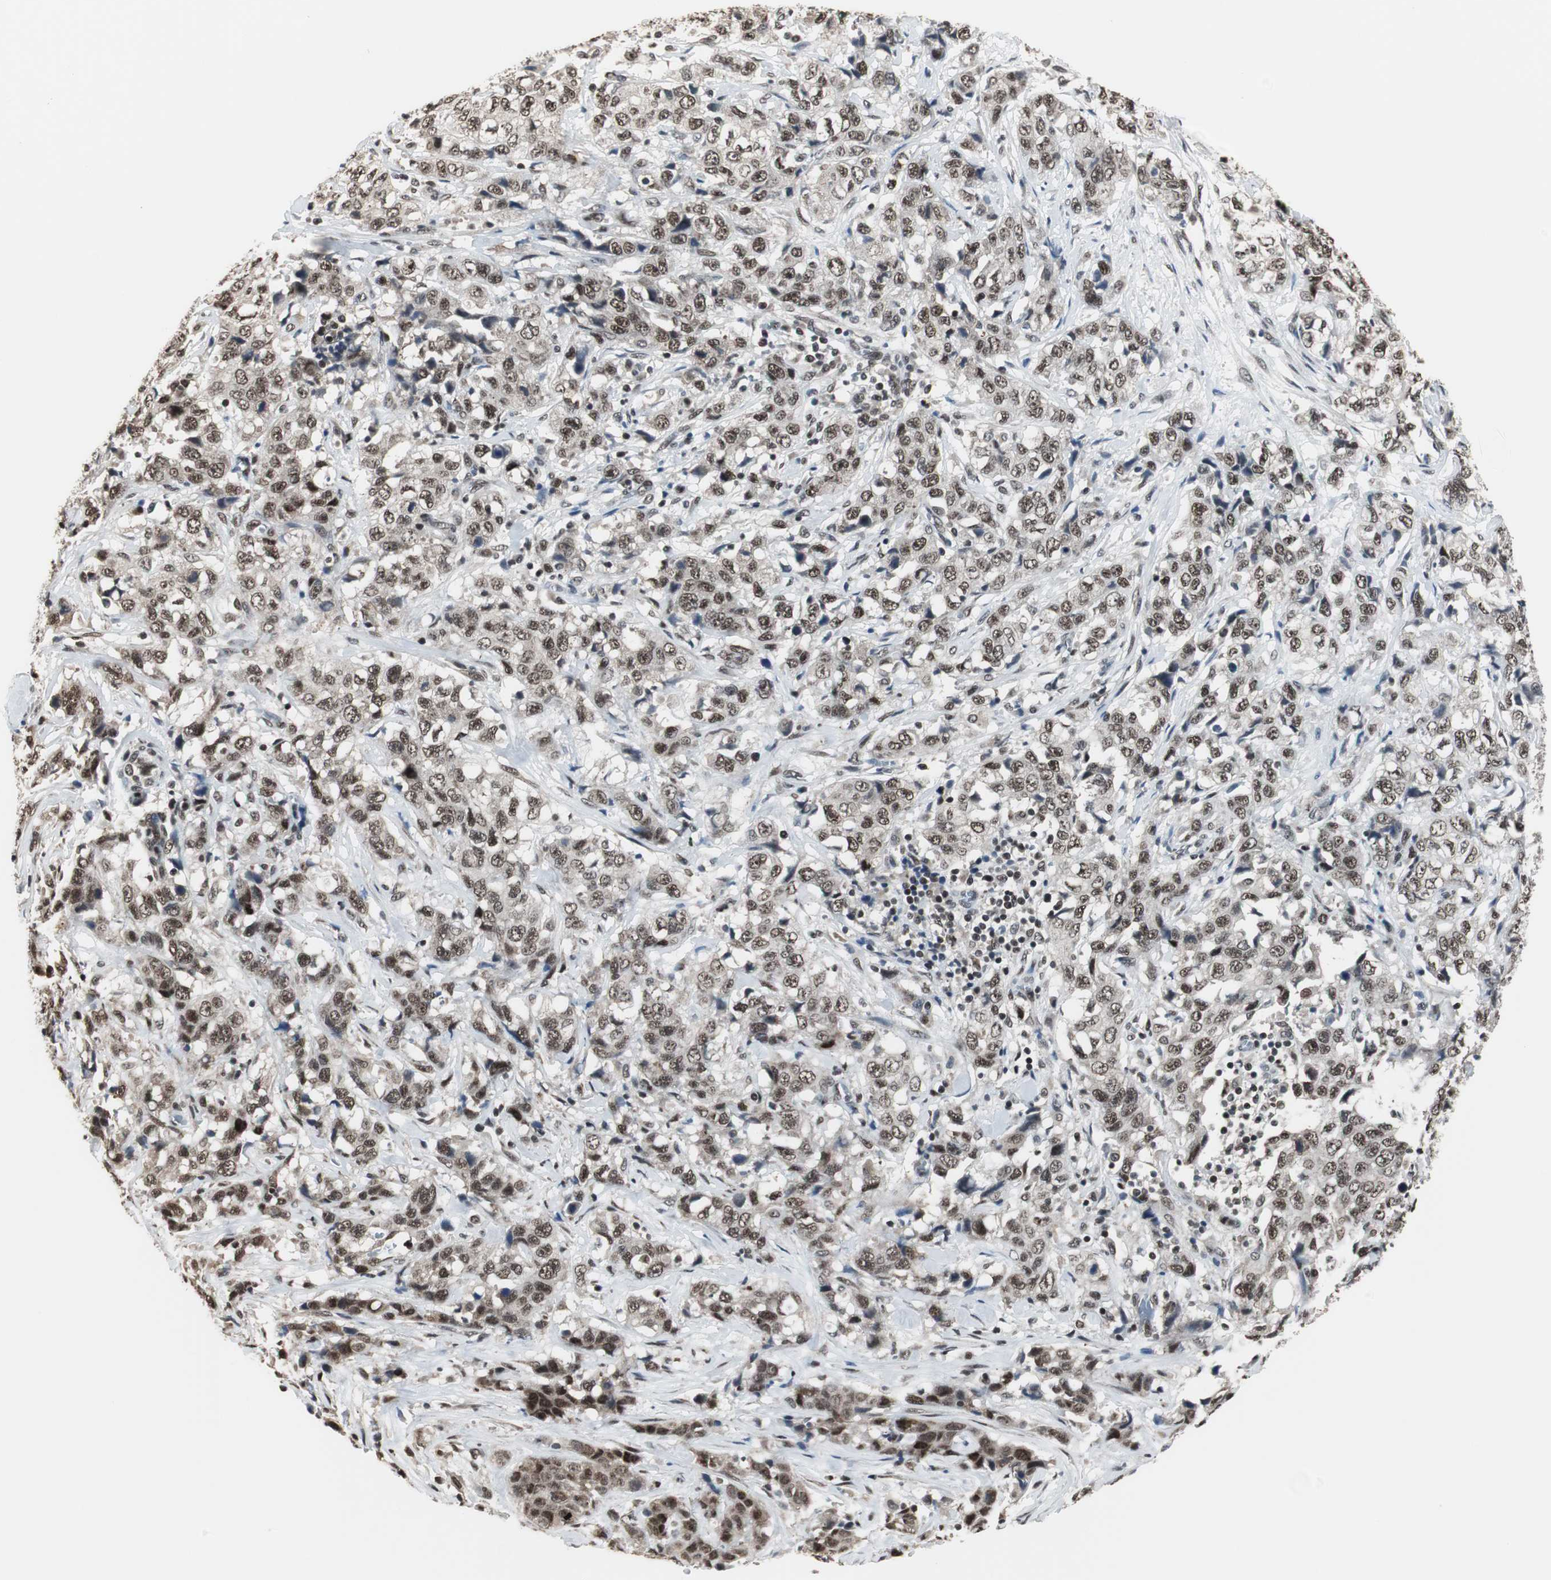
{"staining": {"intensity": "strong", "quantity": ">75%", "location": "nuclear"}, "tissue": "stomach cancer", "cell_type": "Tumor cells", "image_type": "cancer", "snomed": [{"axis": "morphology", "description": "Adenocarcinoma, NOS"}, {"axis": "topography", "description": "Stomach"}], "caption": "Human stomach cancer (adenocarcinoma) stained for a protein (brown) shows strong nuclear positive expression in approximately >75% of tumor cells.", "gene": "CDK9", "patient": {"sex": "male", "age": 48}}